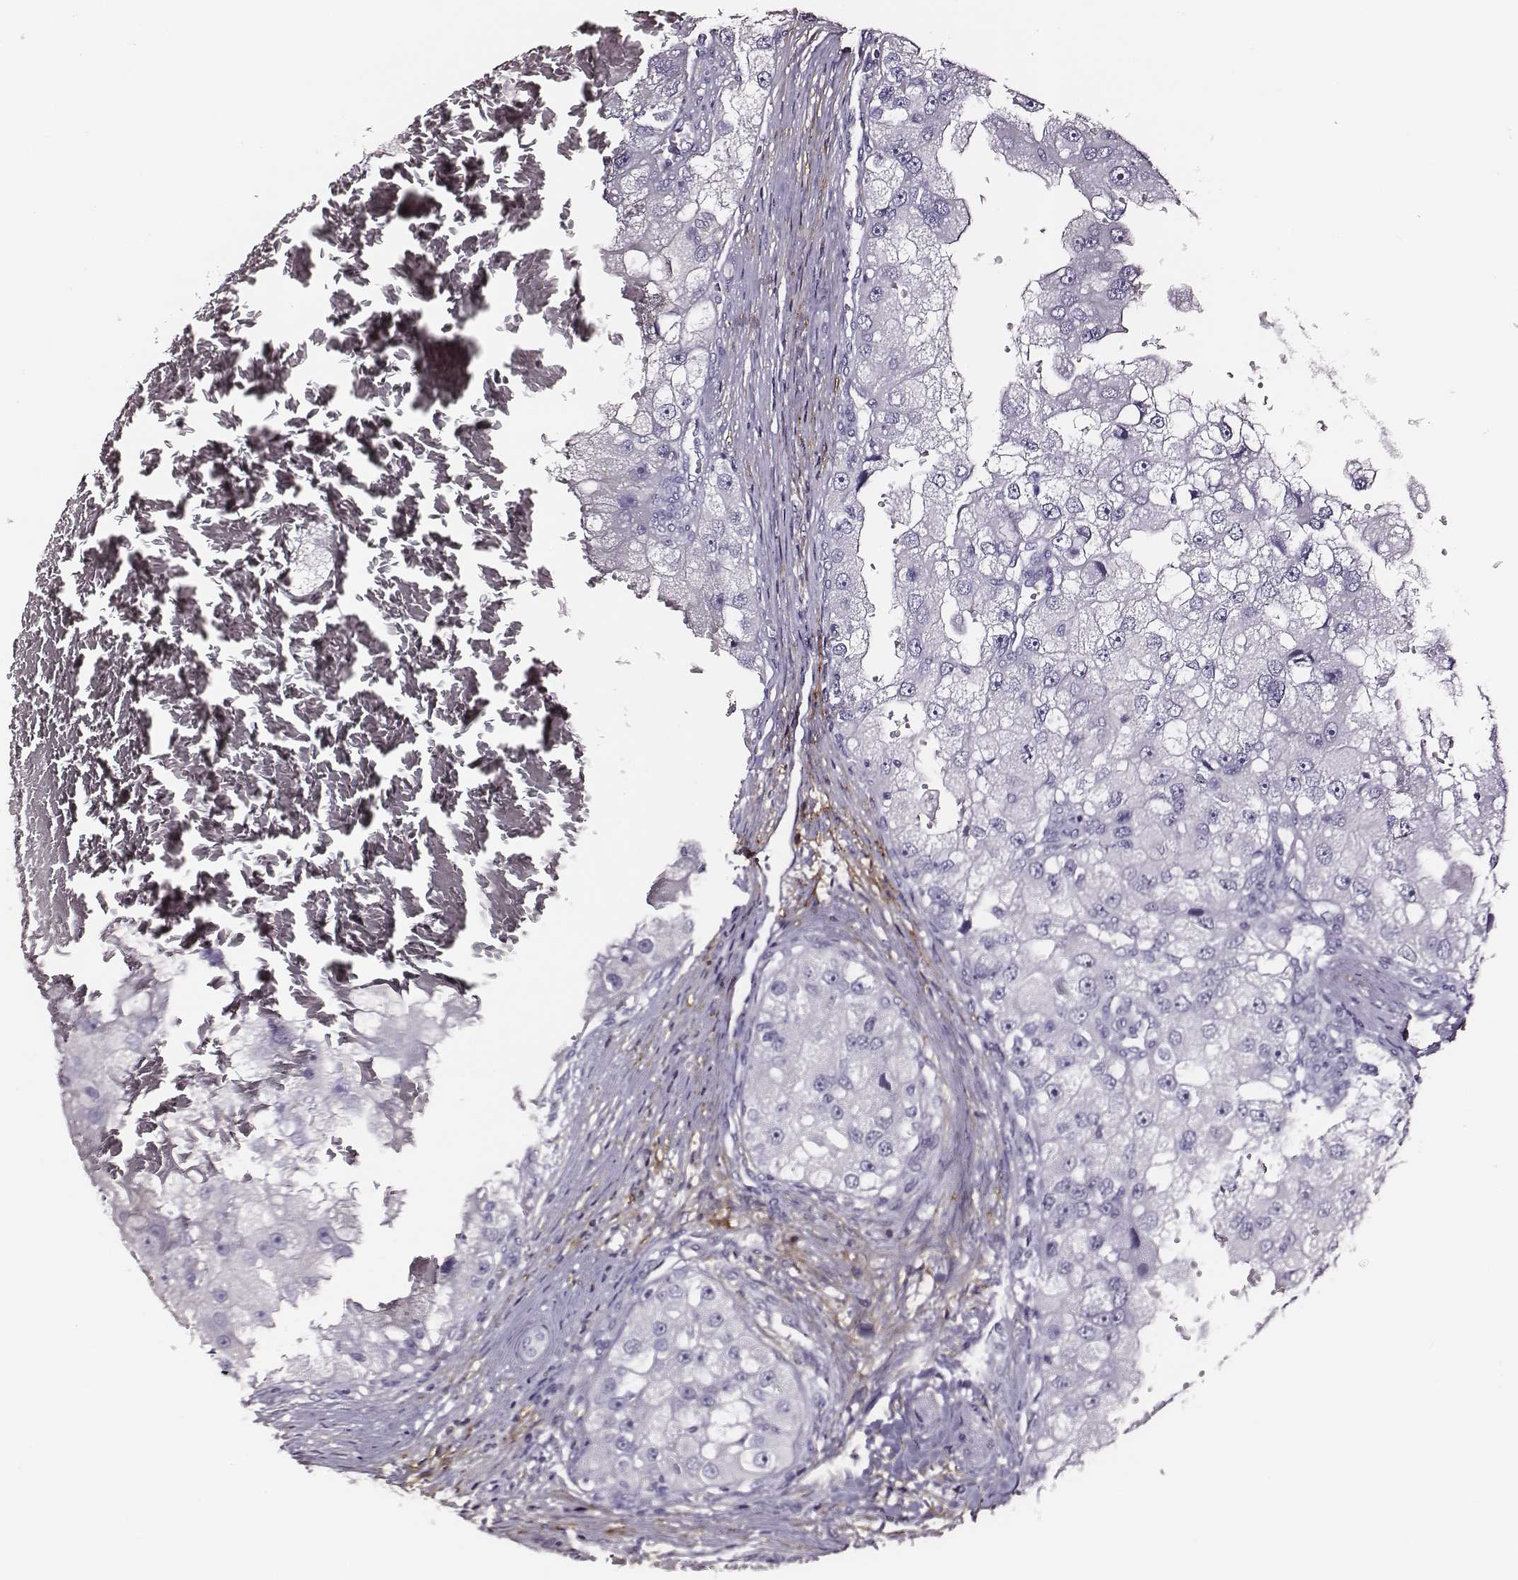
{"staining": {"intensity": "negative", "quantity": "none", "location": "none"}, "tissue": "renal cancer", "cell_type": "Tumor cells", "image_type": "cancer", "snomed": [{"axis": "morphology", "description": "Adenocarcinoma, NOS"}, {"axis": "topography", "description": "Kidney"}], "caption": "IHC photomicrograph of neoplastic tissue: renal cancer (adenocarcinoma) stained with DAB (3,3'-diaminobenzidine) exhibits no significant protein positivity in tumor cells.", "gene": "DPEP1", "patient": {"sex": "male", "age": 63}}